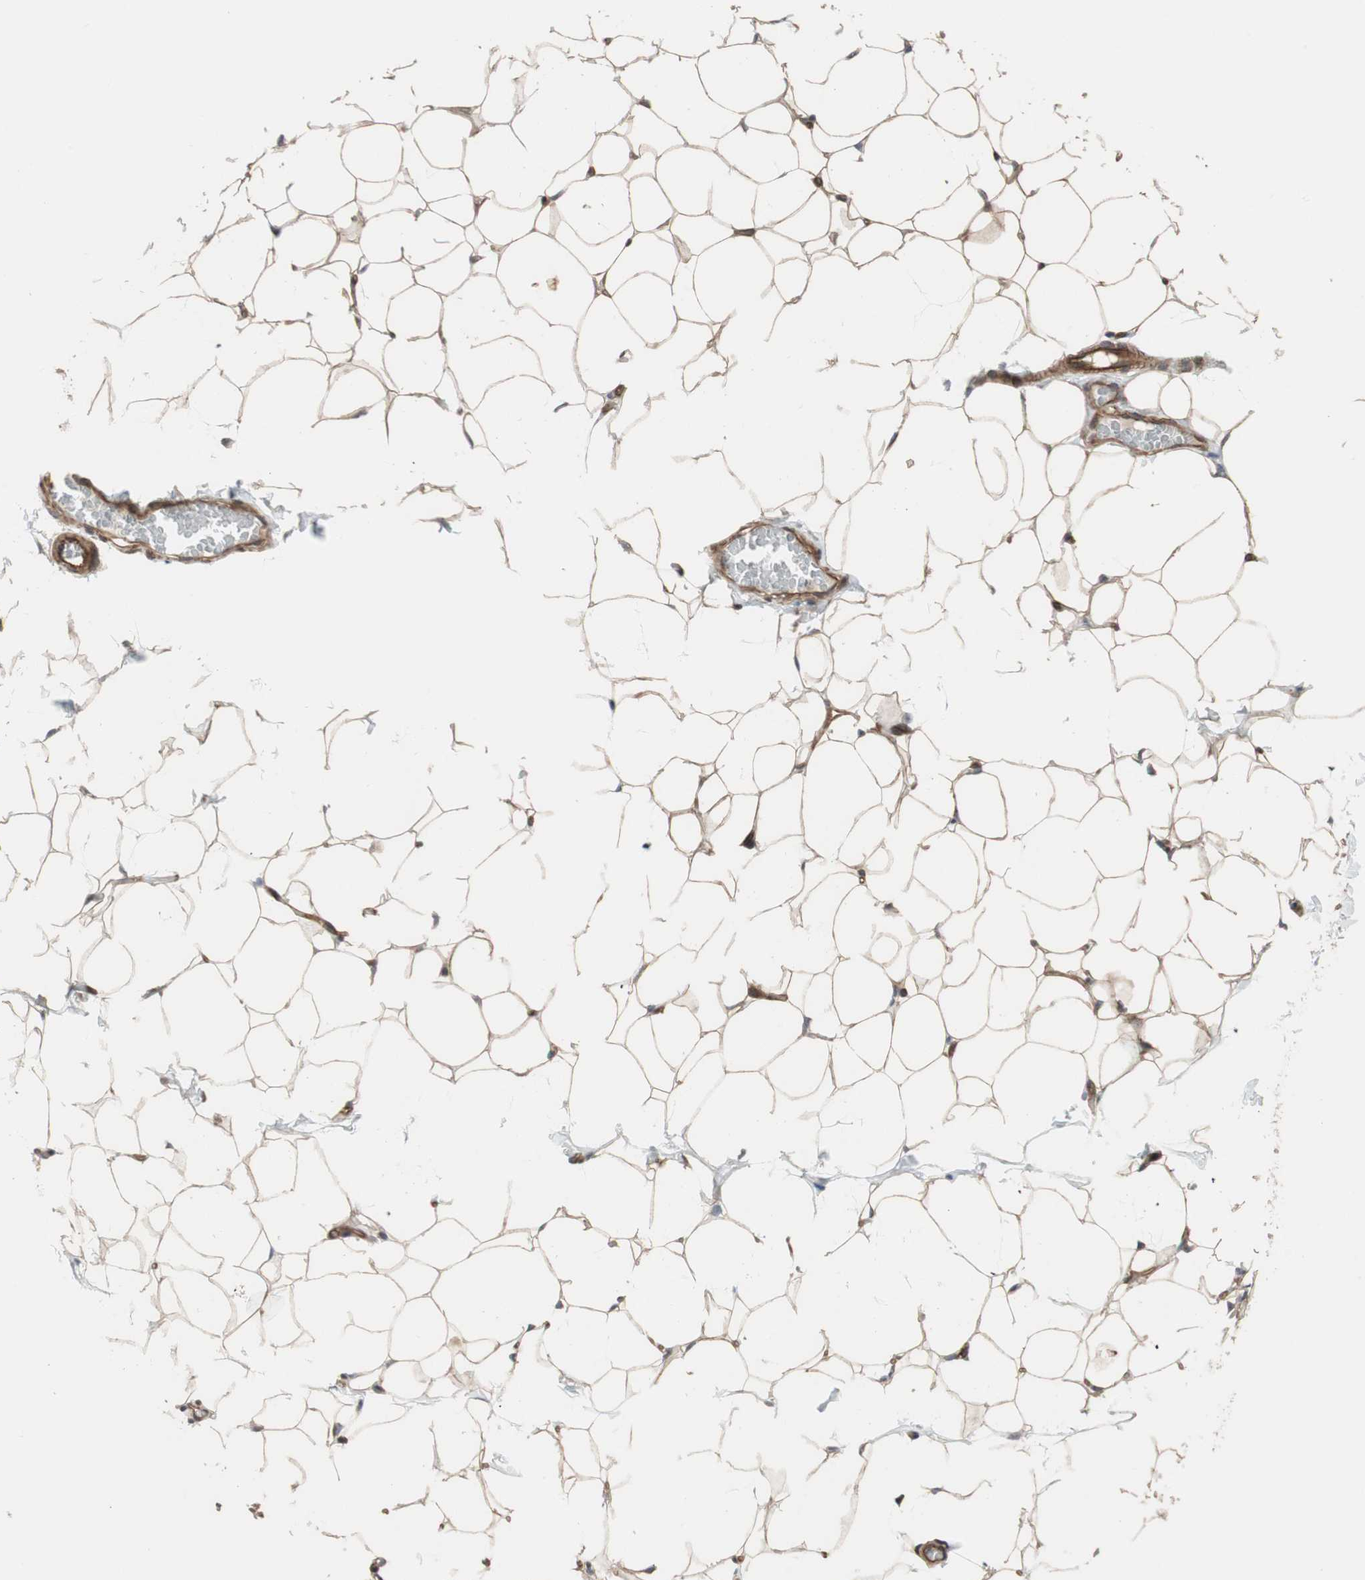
{"staining": {"intensity": "moderate", "quantity": ">75%", "location": "cytoplasmic/membranous"}, "tissue": "adipose tissue", "cell_type": "Adipocytes", "image_type": "normal", "snomed": [{"axis": "morphology", "description": "Normal tissue, NOS"}, {"axis": "topography", "description": "Soft tissue"}], "caption": "Immunohistochemistry image of normal adipose tissue stained for a protein (brown), which demonstrates medium levels of moderate cytoplasmic/membranous expression in approximately >75% of adipocytes.", "gene": "GRHL1", "patient": {"sex": "male", "age": 26}}